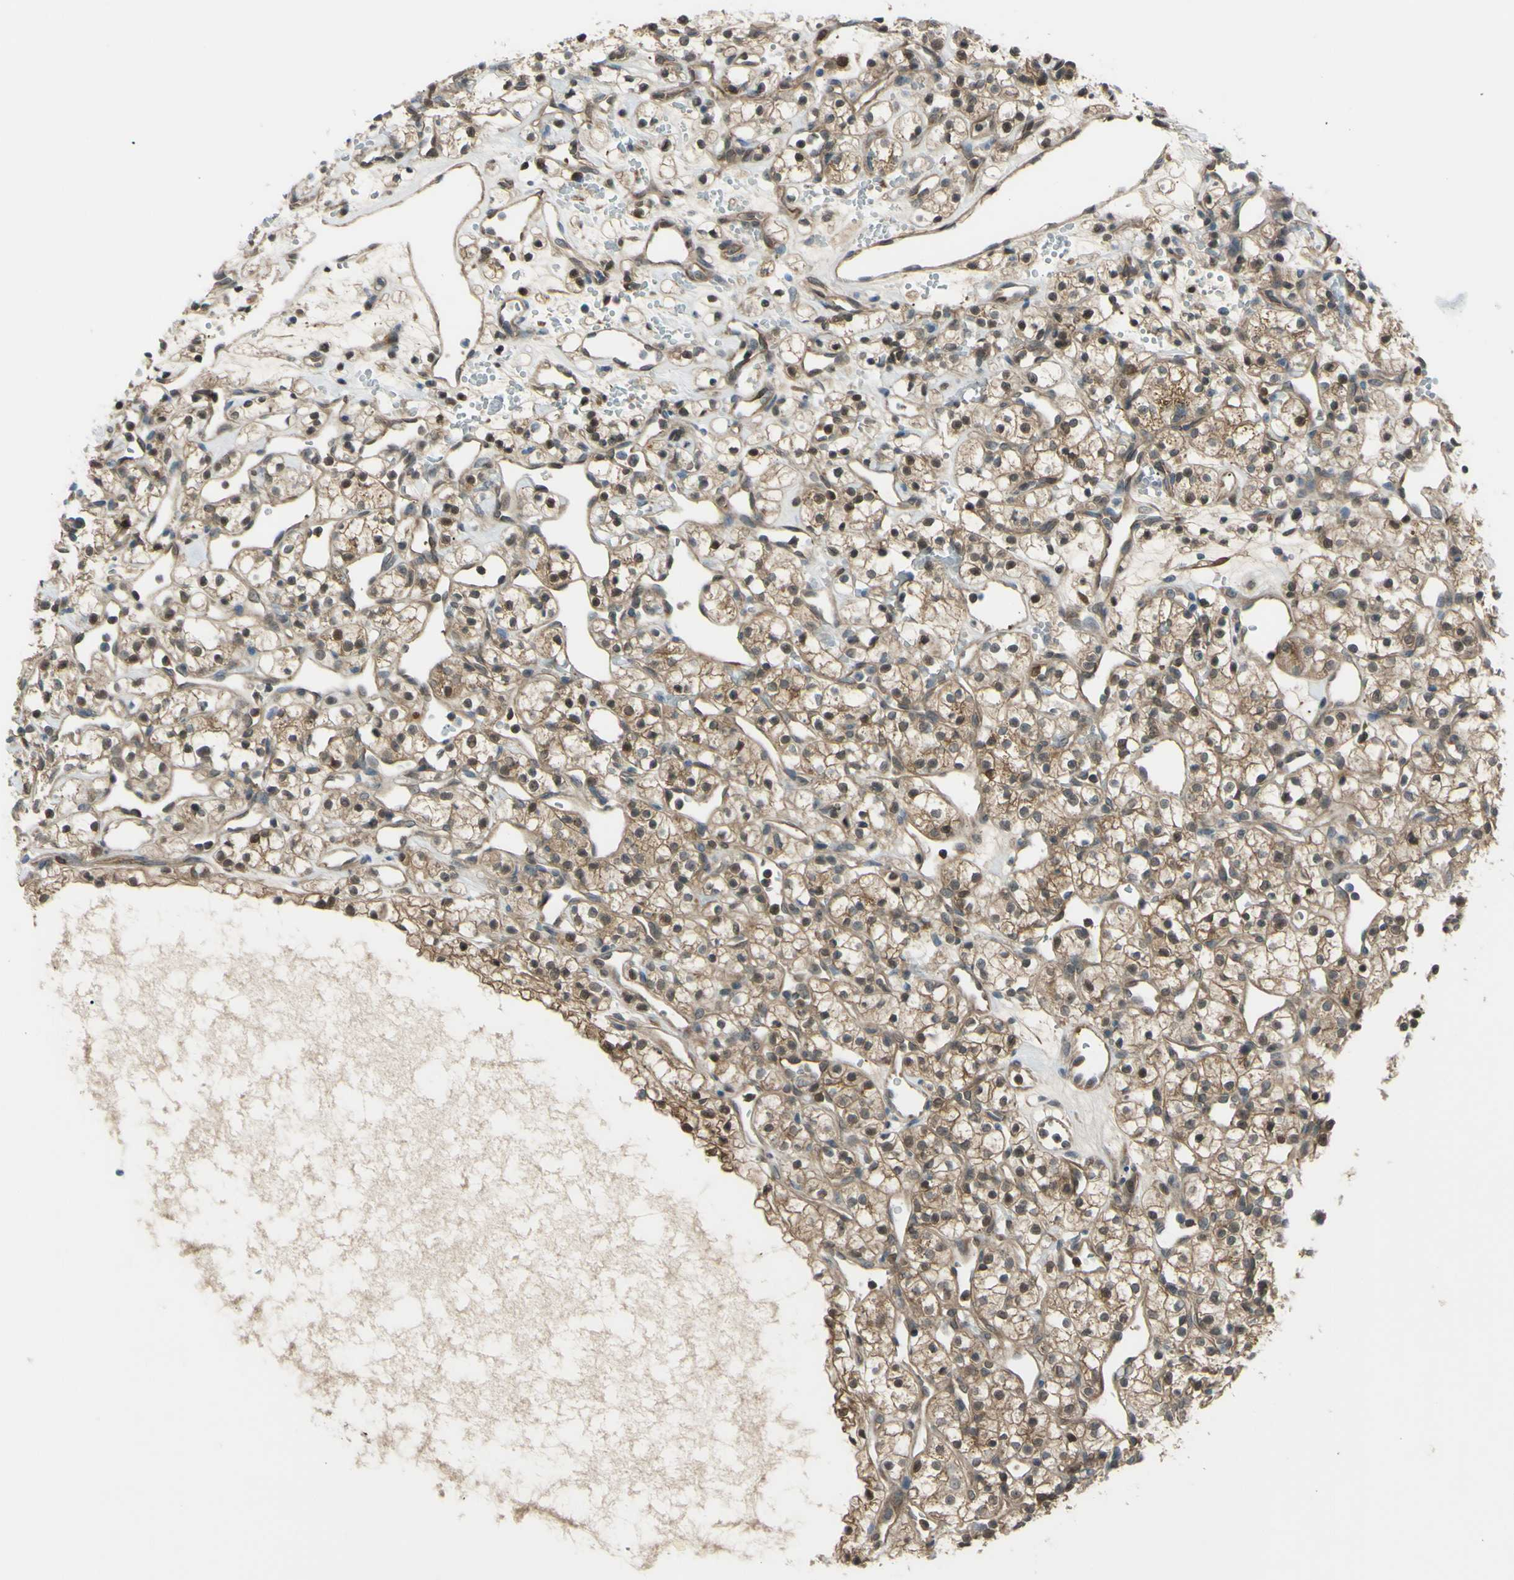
{"staining": {"intensity": "moderate", "quantity": "25%-75%", "location": "cytoplasmic/membranous,nuclear"}, "tissue": "renal cancer", "cell_type": "Tumor cells", "image_type": "cancer", "snomed": [{"axis": "morphology", "description": "Adenocarcinoma, NOS"}, {"axis": "topography", "description": "Kidney"}], "caption": "There is medium levels of moderate cytoplasmic/membranous and nuclear positivity in tumor cells of renal cancer, as demonstrated by immunohistochemical staining (brown color).", "gene": "YWHAQ", "patient": {"sex": "female", "age": 60}}